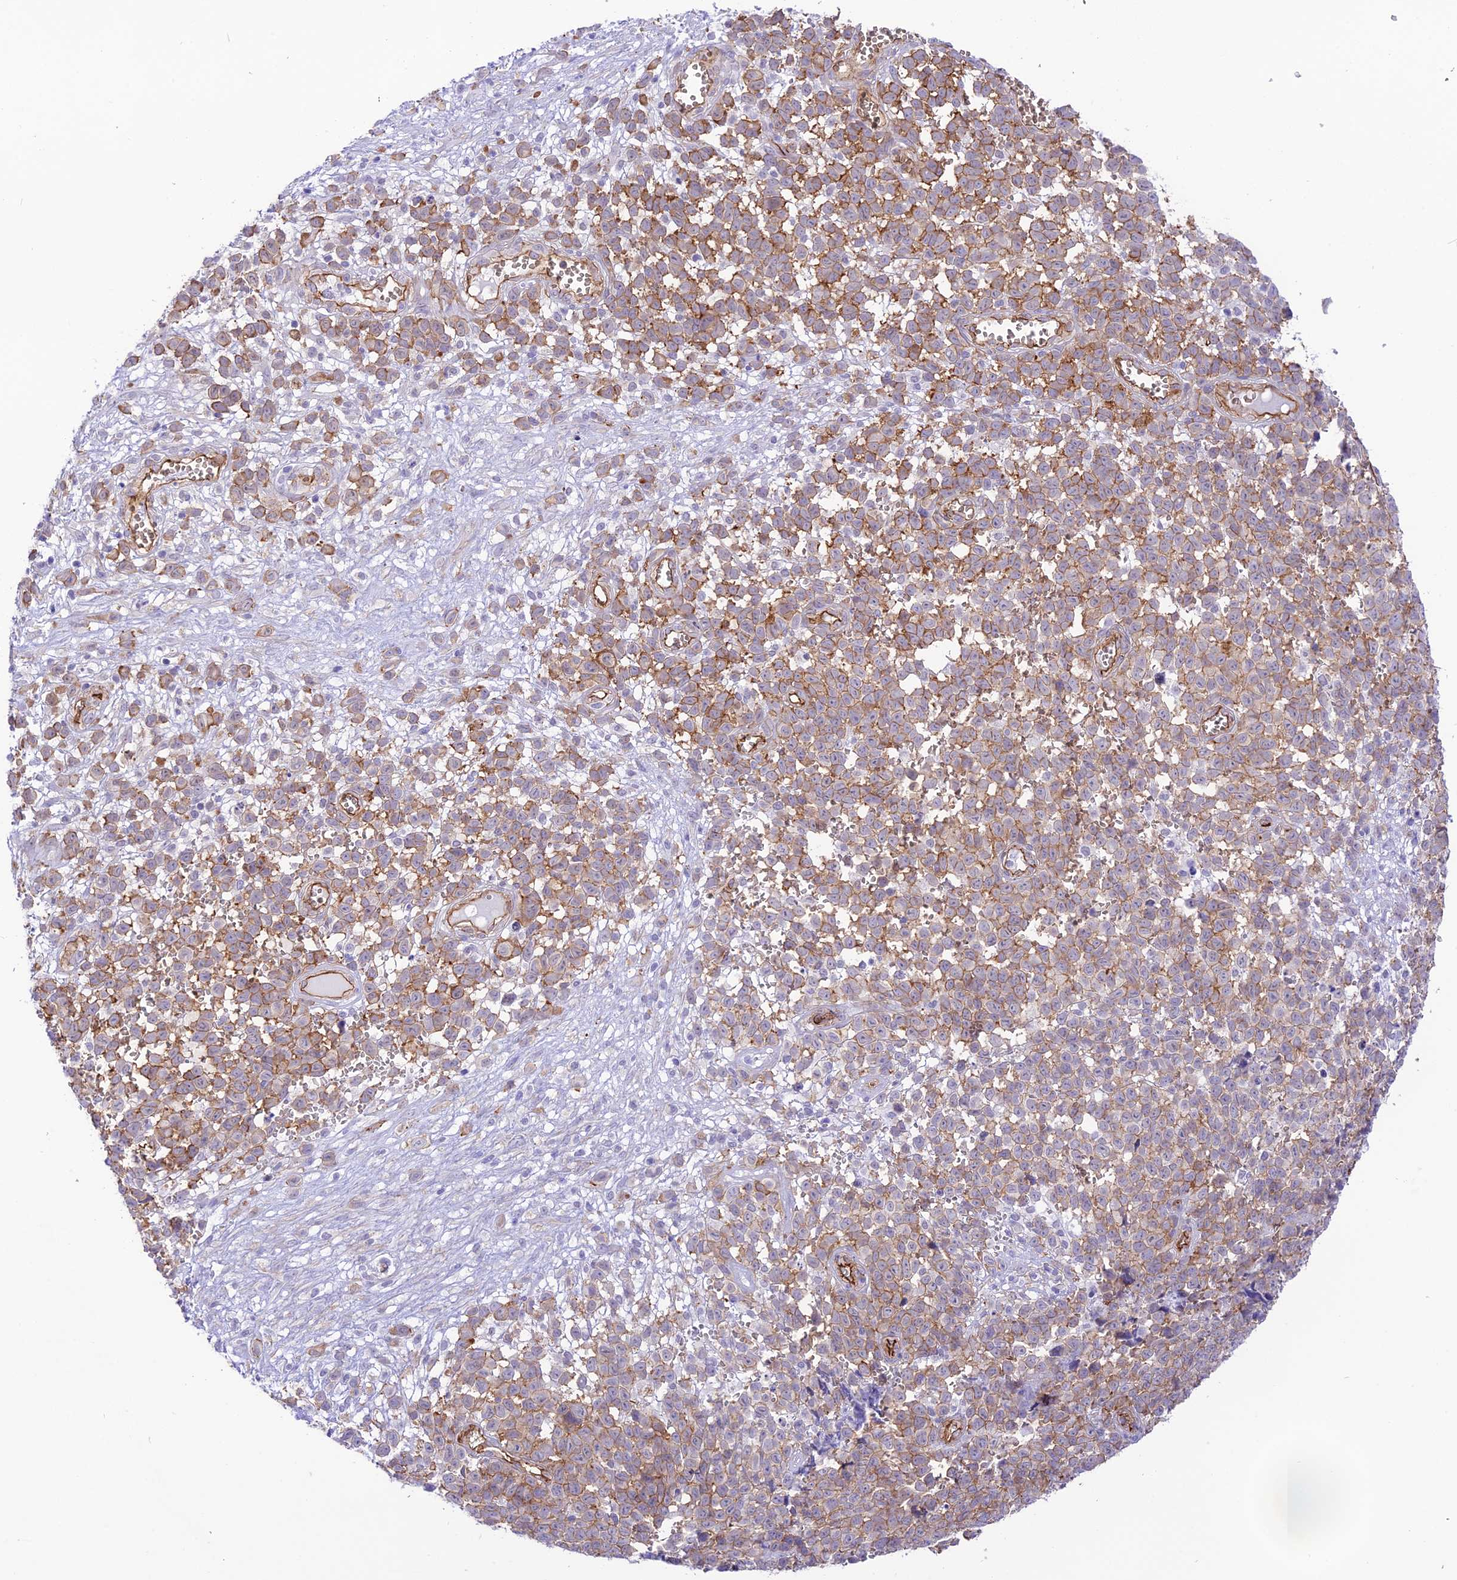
{"staining": {"intensity": "moderate", "quantity": "25%-75%", "location": "cytoplasmic/membranous"}, "tissue": "melanoma", "cell_type": "Tumor cells", "image_type": "cancer", "snomed": [{"axis": "morphology", "description": "Malignant melanoma, NOS"}, {"axis": "topography", "description": "Nose, NOS"}], "caption": "Immunohistochemistry image of neoplastic tissue: melanoma stained using immunohistochemistry demonstrates medium levels of moderate protein expression localized specifically in the cytoplasmic/membranous of tumor cells, appearing as a cytoplasmic/membranous brown color.", "gene": "YPEL5", "patient": {"sex": "female", "age": 48}}